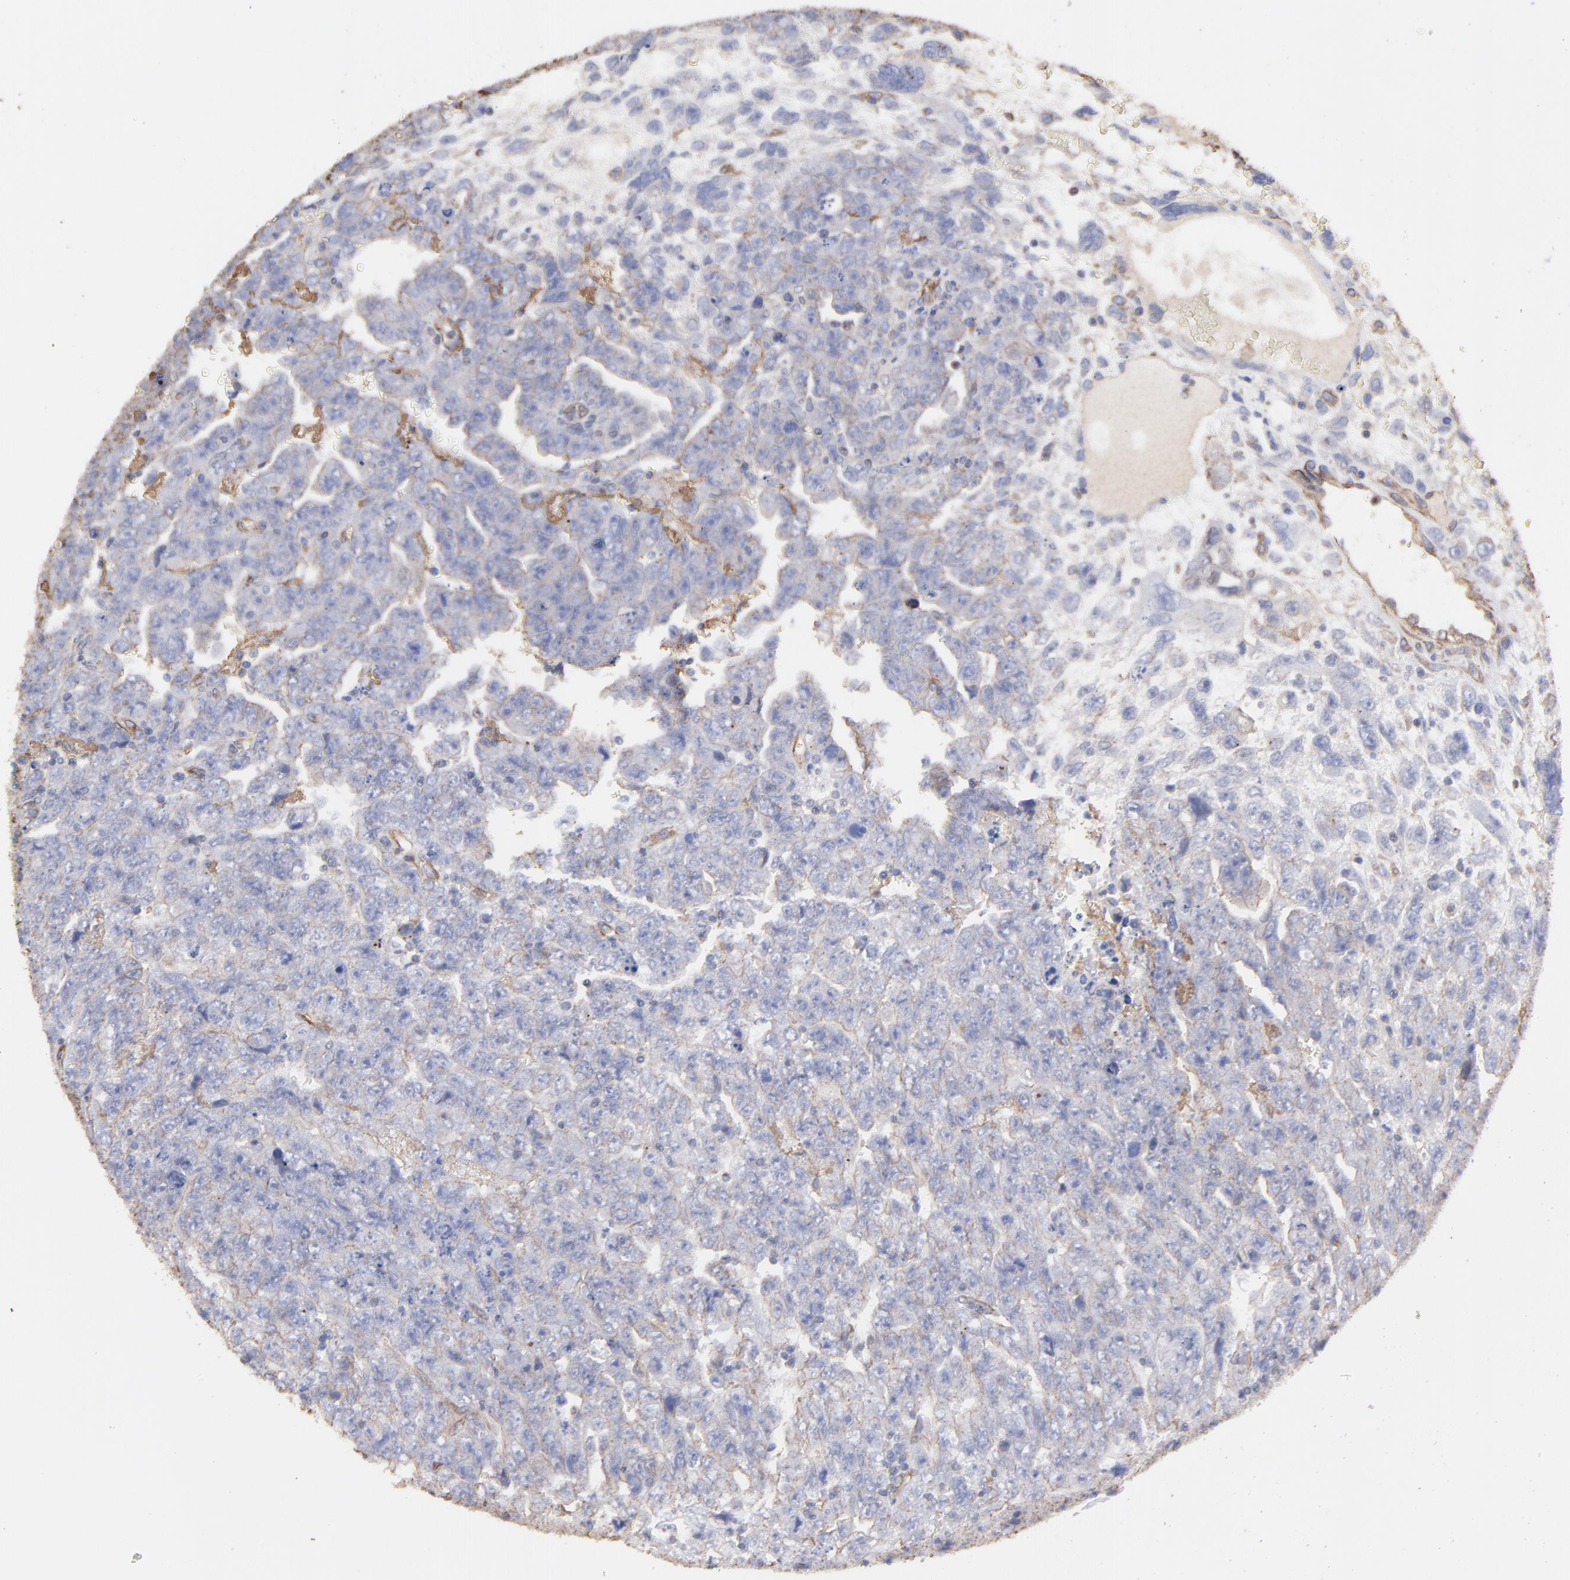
{"staining": {"intensity": "negative", "quantity": "none", "location": "none"}, "tissue": "testis cancer", "cell_type": "Tumor cells", "image_type": "cancer", "snomed": [{"axis": "morphology", "description": "Carcinoma, Embryonal, NOS"}, {"axis": "topography", "description": "Testis"}], "caption": "This is an immunohistochemistry (IHC) micrograph of human embryonal carcinoma (testis). There is no expression in tumor cells.", "gene": "LRCH2", "patient": {"sex": "male", "age": 28}}